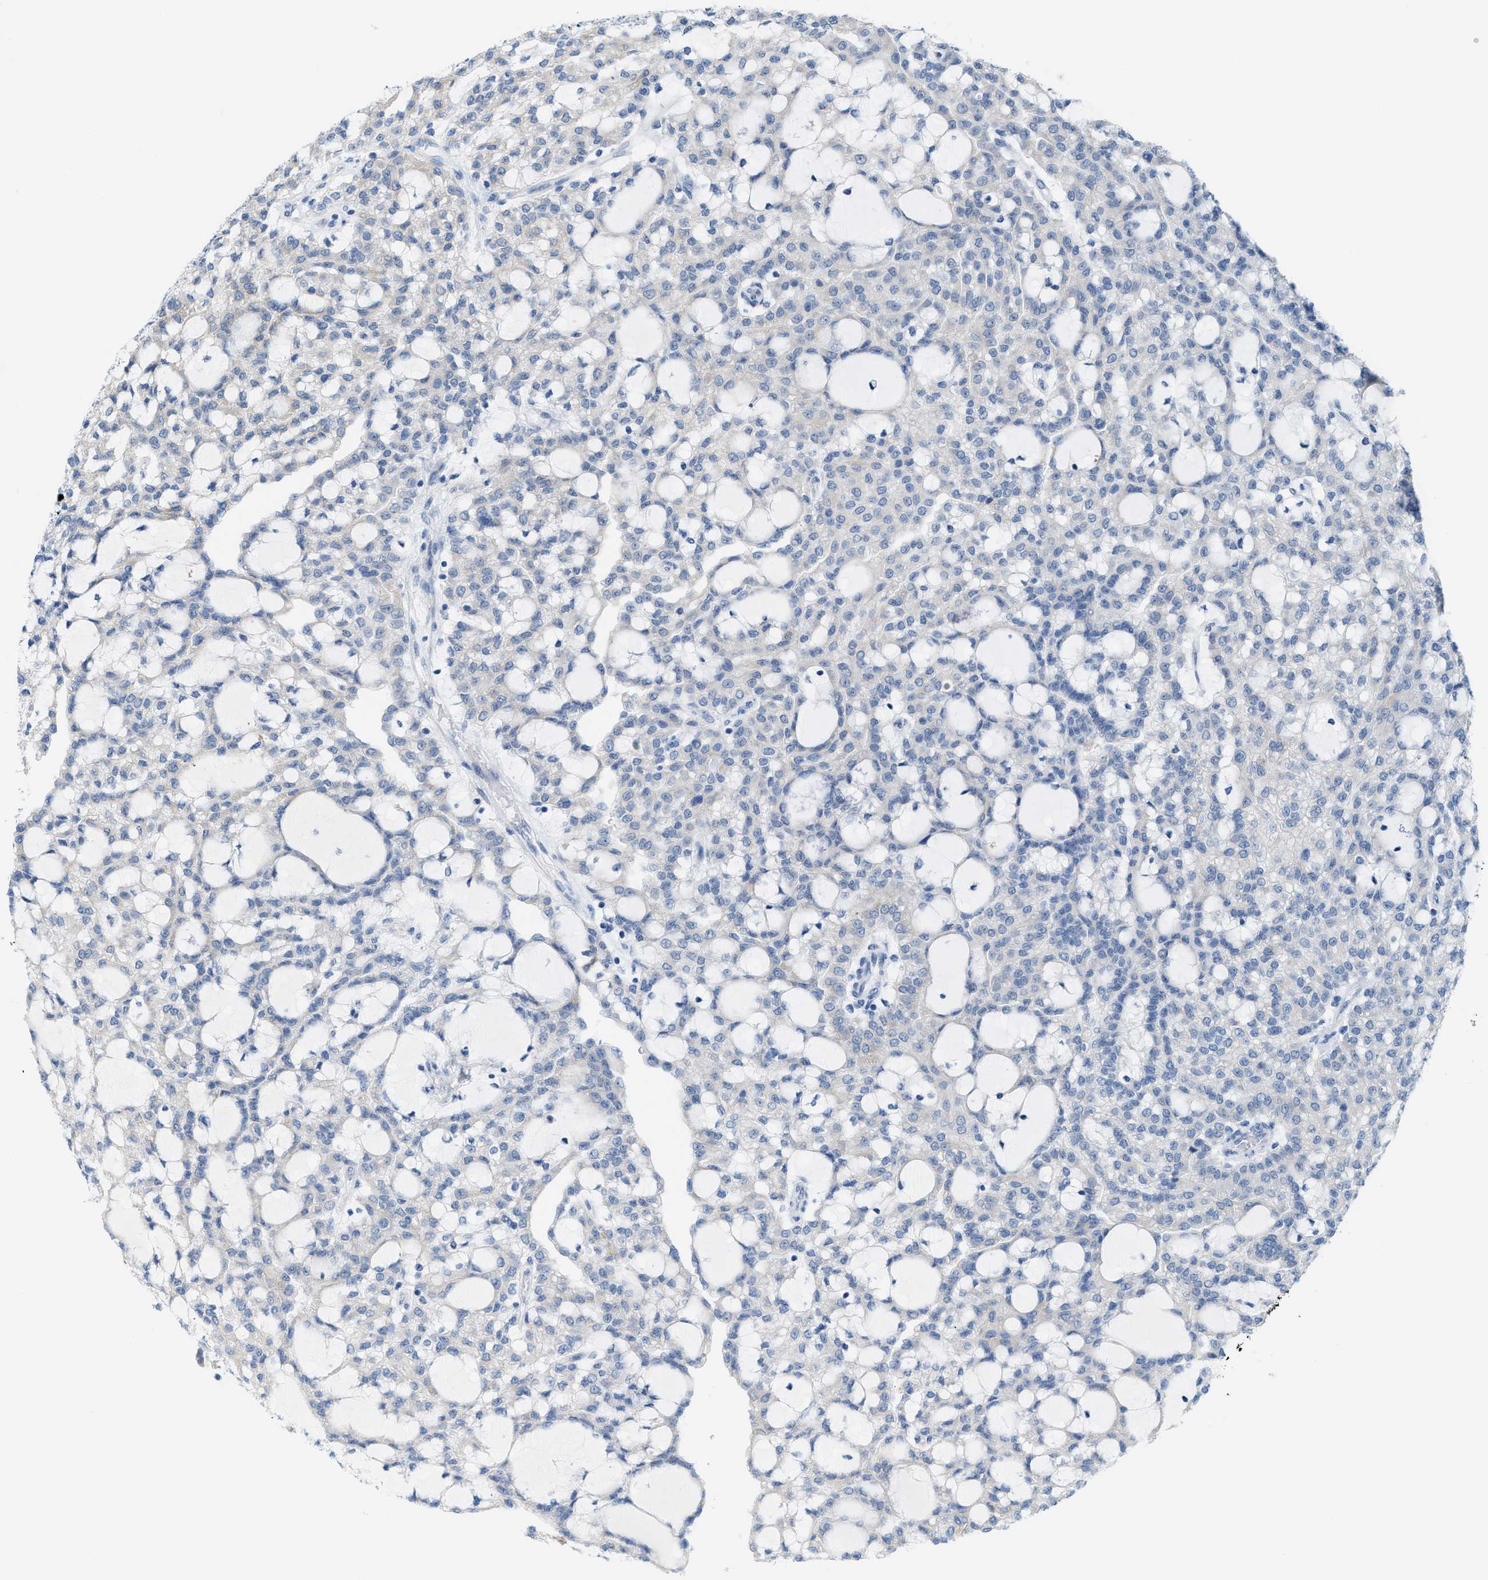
{"staining": {"intensity": "negative", "quantity": "none", "location": "none"}, "tissue": "renal cancer", "cell_type": "Tumor cells", "image_type": "cancer", "snomed": [{"axis": "morphology", "description": "Adenocarcinoma, NOS"}, {"axis": "topography", "description": "Kidney"}], "caption": "This is an immunohistochemistry photomicrograph of renal adenocarcinoma. There is no positivity in tumor cells.", "gene": "KIFC3", "patient": {"sex": "male", "age": 63}}